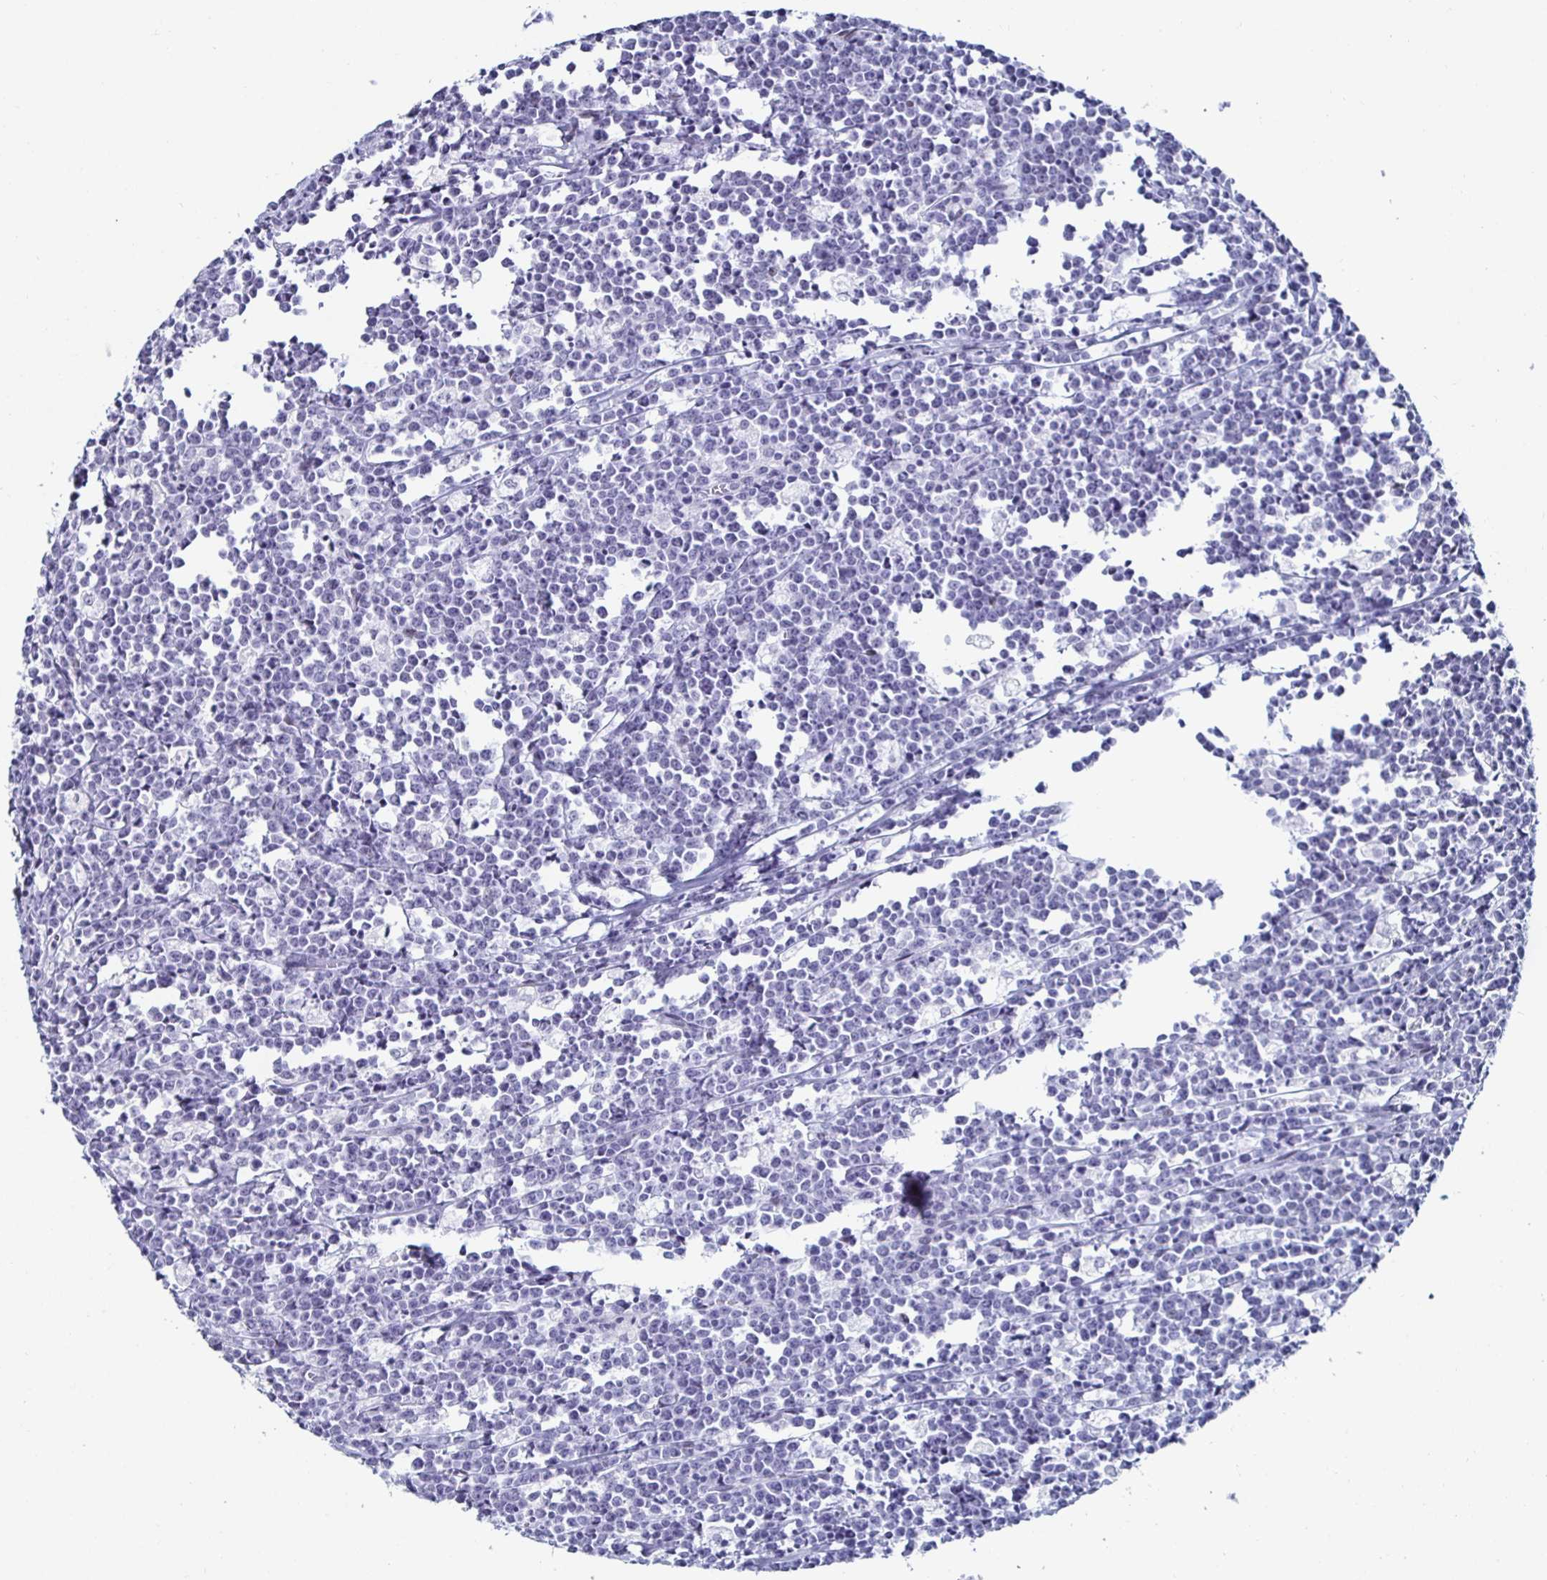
{"staining": {"intensity": "negative", "quantity": "none", "location": "none"}, "tissue": "lymphoma", "cell_type": "Tumor cells", "image_type": "cancer", "snomed": [{"axis": "morphology", "description": "Malignant lymphoma, non-Hodgkin's type, High grade"}, {"axis": "topography", "description": "Small intestine"}], "caption": "Lymphoma was stained to show a protein in brown. There is no significant expression in tumor cells.", "gene": "KRT4", "patient": {"sex": "female", "age": 56}}